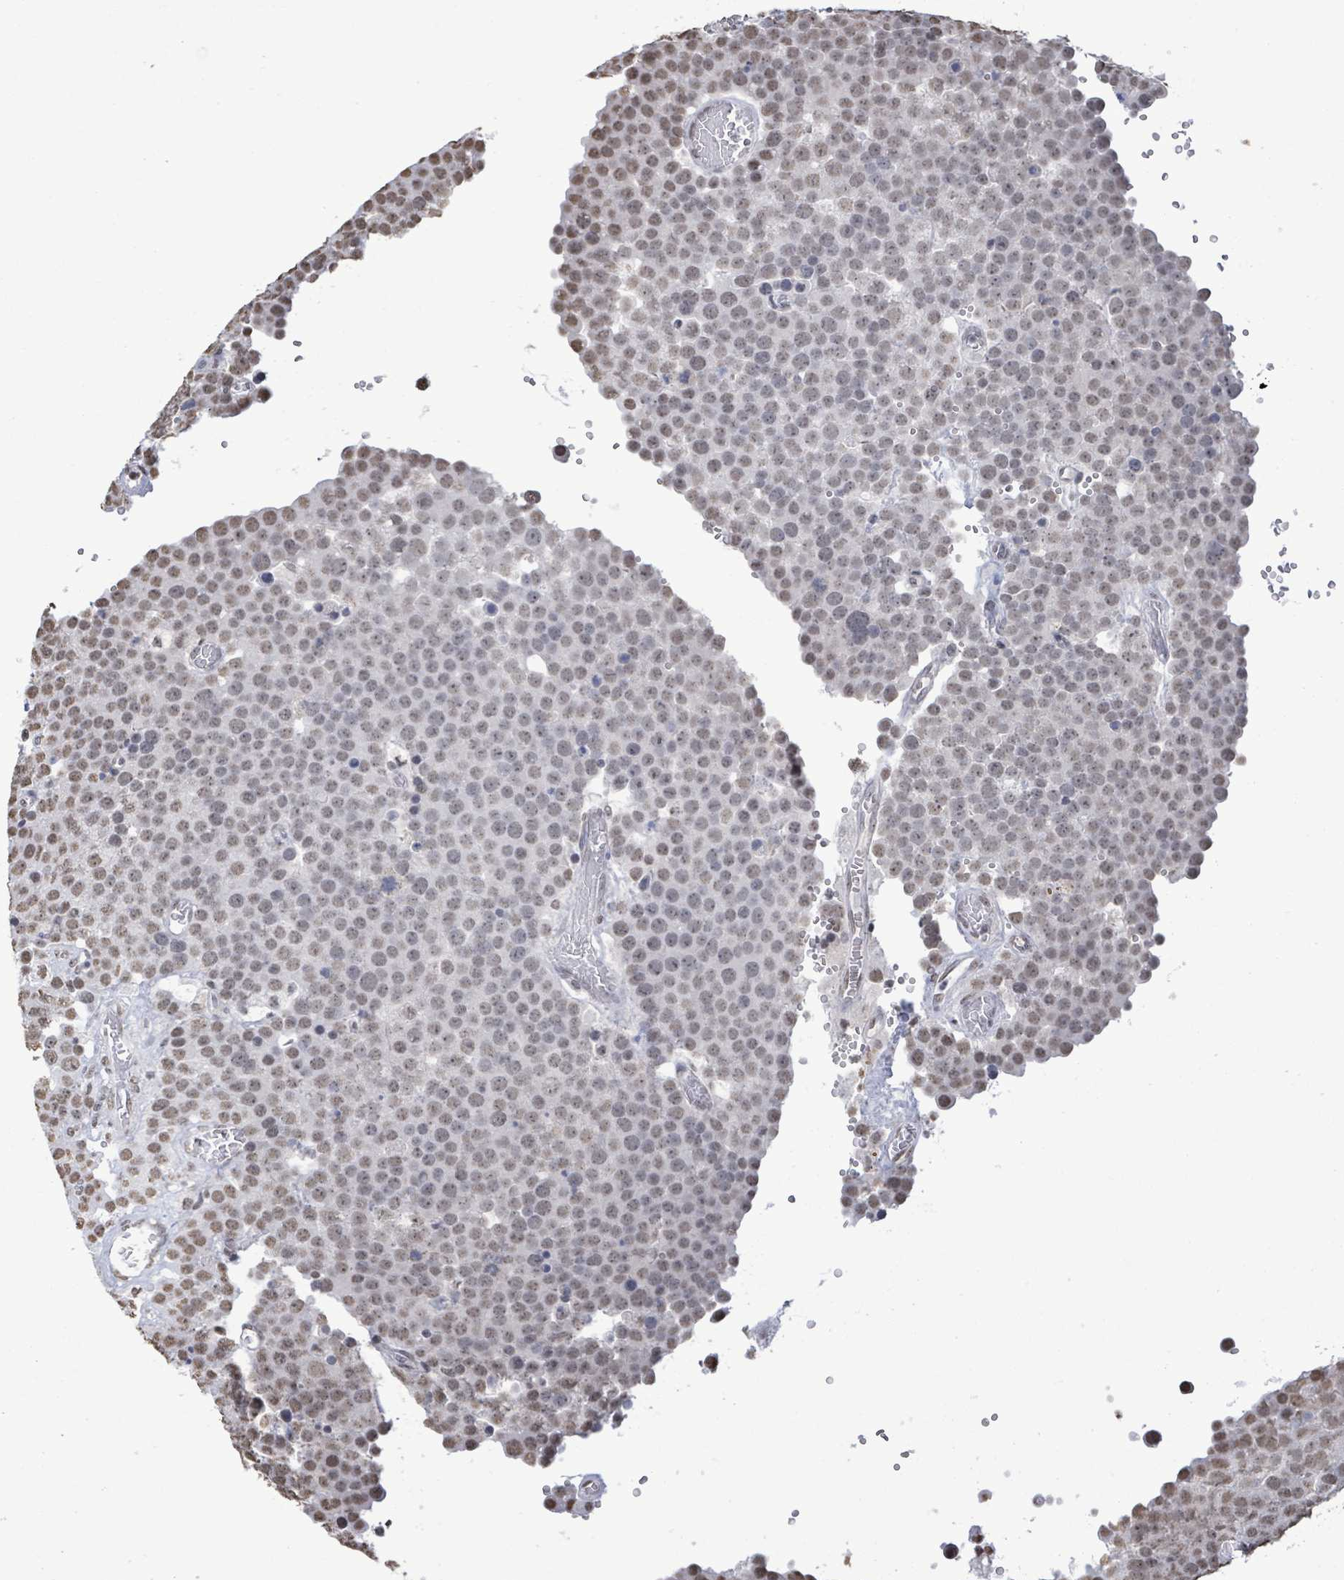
{"staining": {"intensity": "weak", "quantity": ">75%", "location": "nuclear"}, "tissue": "testis cancer", "cell_type": "Tumor cells", "image_type": "cancer", "snomed": [{"axis": "morphology", "description": "Normal tissue, NOS"}, {"axis": "morphology", "description": "Seminoma, NOS"}, {"axis": "topography", "description": "Testis"}], "caption": "Protein expression analysis of seminoma (testis) reveals weak nuclear expression in approximately >75% of tumor cells.", "gene": "SAMD14", "patient": {"sex": "male", "age": 71}}